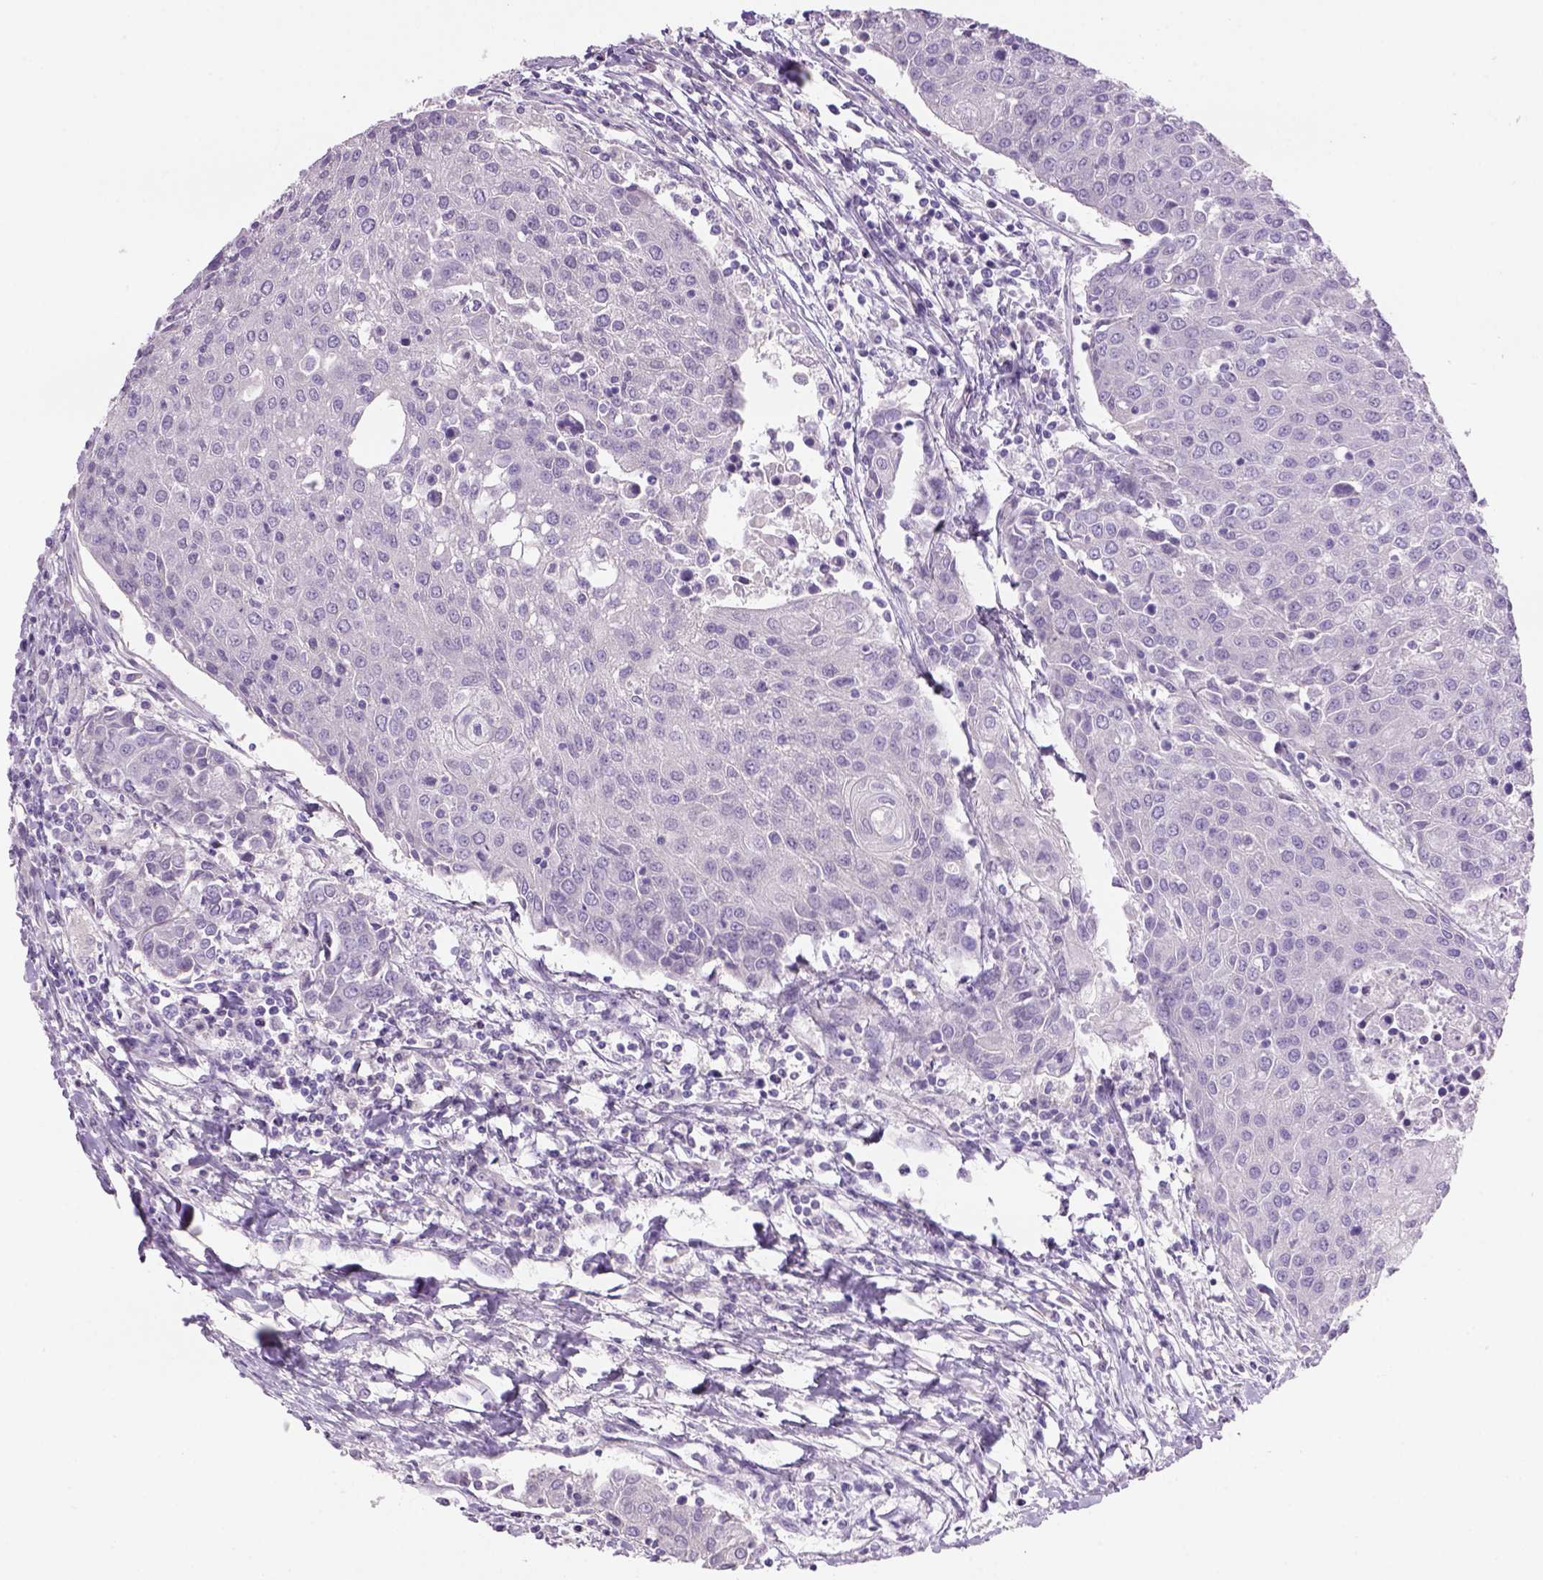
{"staining": {"intensity": "negative", "quantity": "none", "location": "none"}, "tissue": "urothelial cancer", "cell_type": "Tumor cells", "image_type": "cancer", "snomed": [{"axis": "morphology", "description": "Urothelial carcinoma, High grade"}, {"axis": "topography", "description": "Urinary bladder"}], "caption": "Tumor cells are negative for brown protein staining in urothelial cancer. Brightfield microscopy of IHC stained with DAB (brown) and hematoxylin (blue), captured at high magnification.", "gene": "TENM4", "patient": {"sex": "female", "age": 85}}